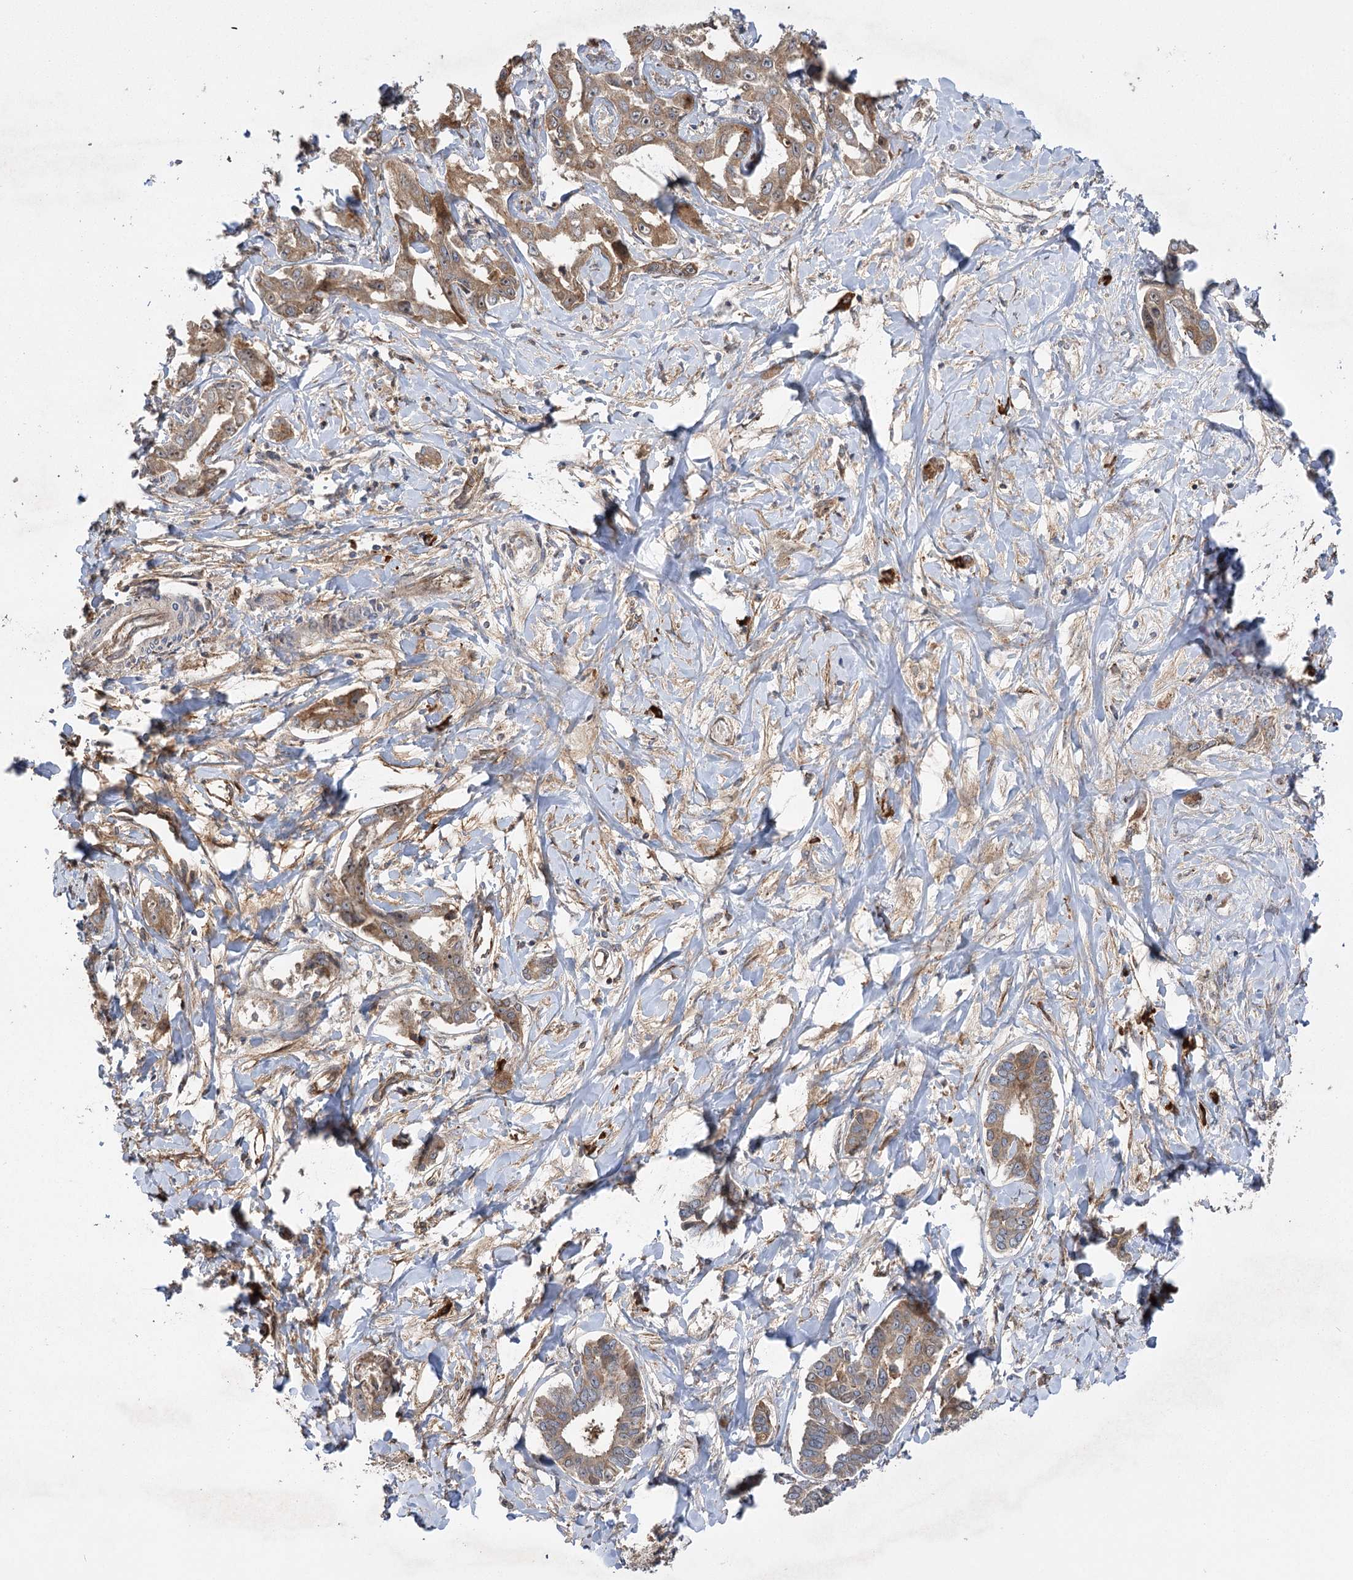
{"staining": {"intensity": "moderate", "quantity": ">75%", "location": "cytoplasmic/membranous"}, "tissue": "liver cancer", "cell_type": "Tumor cells", "image_type": "cancer", "snomed": [{"axis": "morphology", "description": "Cholangiocarcinoma"}, {"axis": "topography", "description": "Liver"}], "caption": "An immunohistochemistry histopathology image of neoplastic tissue is shown. Protein staining in brown shows moderate cytoplasmic/membranous positivity in liver cholangiocarcinoma within tumor cells.", "gene": "KCNN2", "patient": {"sex": "male", "age": 59}}